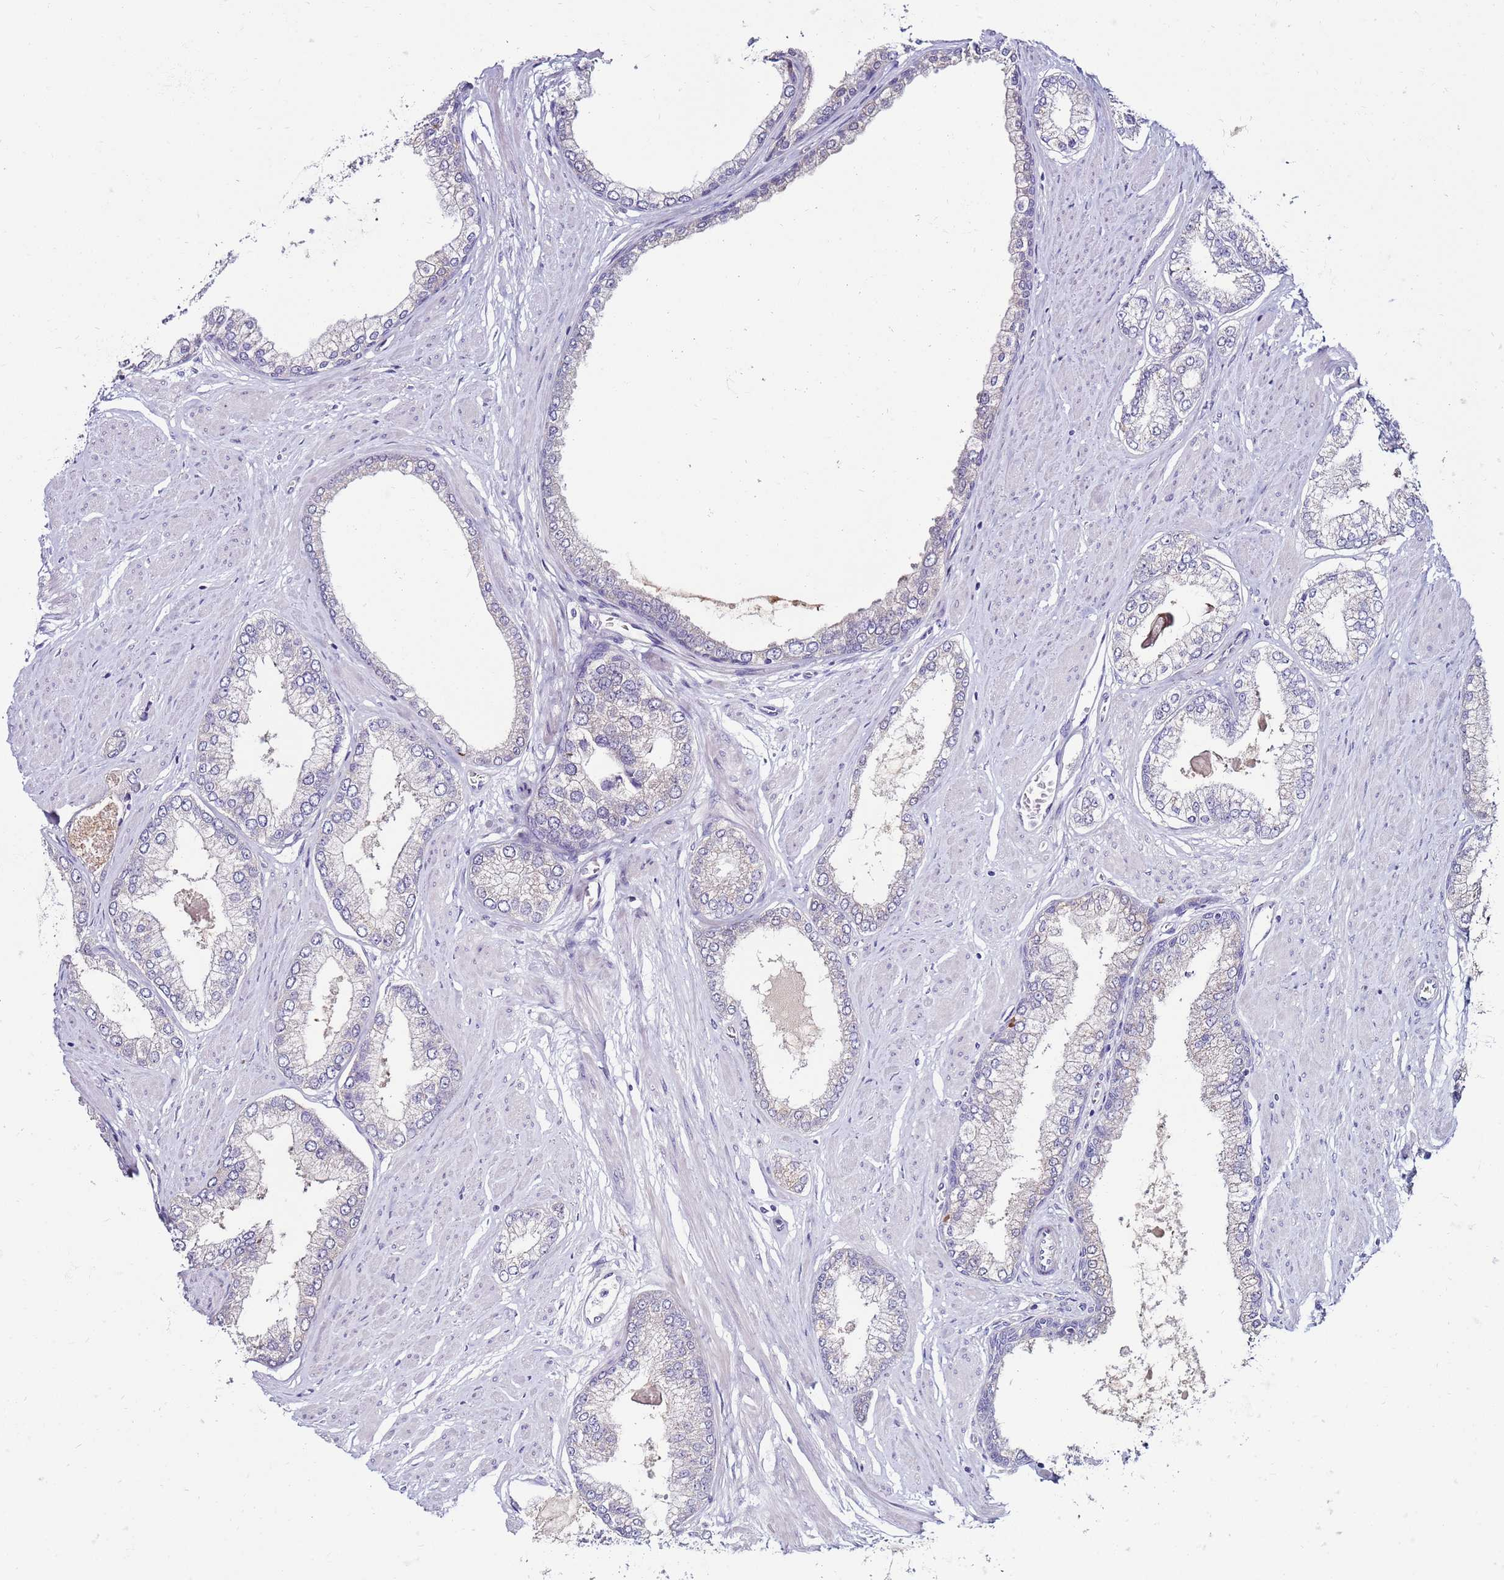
{"staining": {"intensity": "negative", "quantity": "none", "location": "none"}, "tissue": "prostate cancer", "cell_type": "Tumor cells", "image_type": "cancer", "snomed": [{"axis": "morphology", "description": "Adenocarcinoma, Low grade"}, {"axis": "topography", "description": "Prostate"}], "caption": "A histopathology image of prostate cancer (adenocarcinoma (low-grade)) stained for a protein reveals no brown staining in tumor cells.", "gene": "GPN3", "patient": {"sex": "male", "age": 55}}